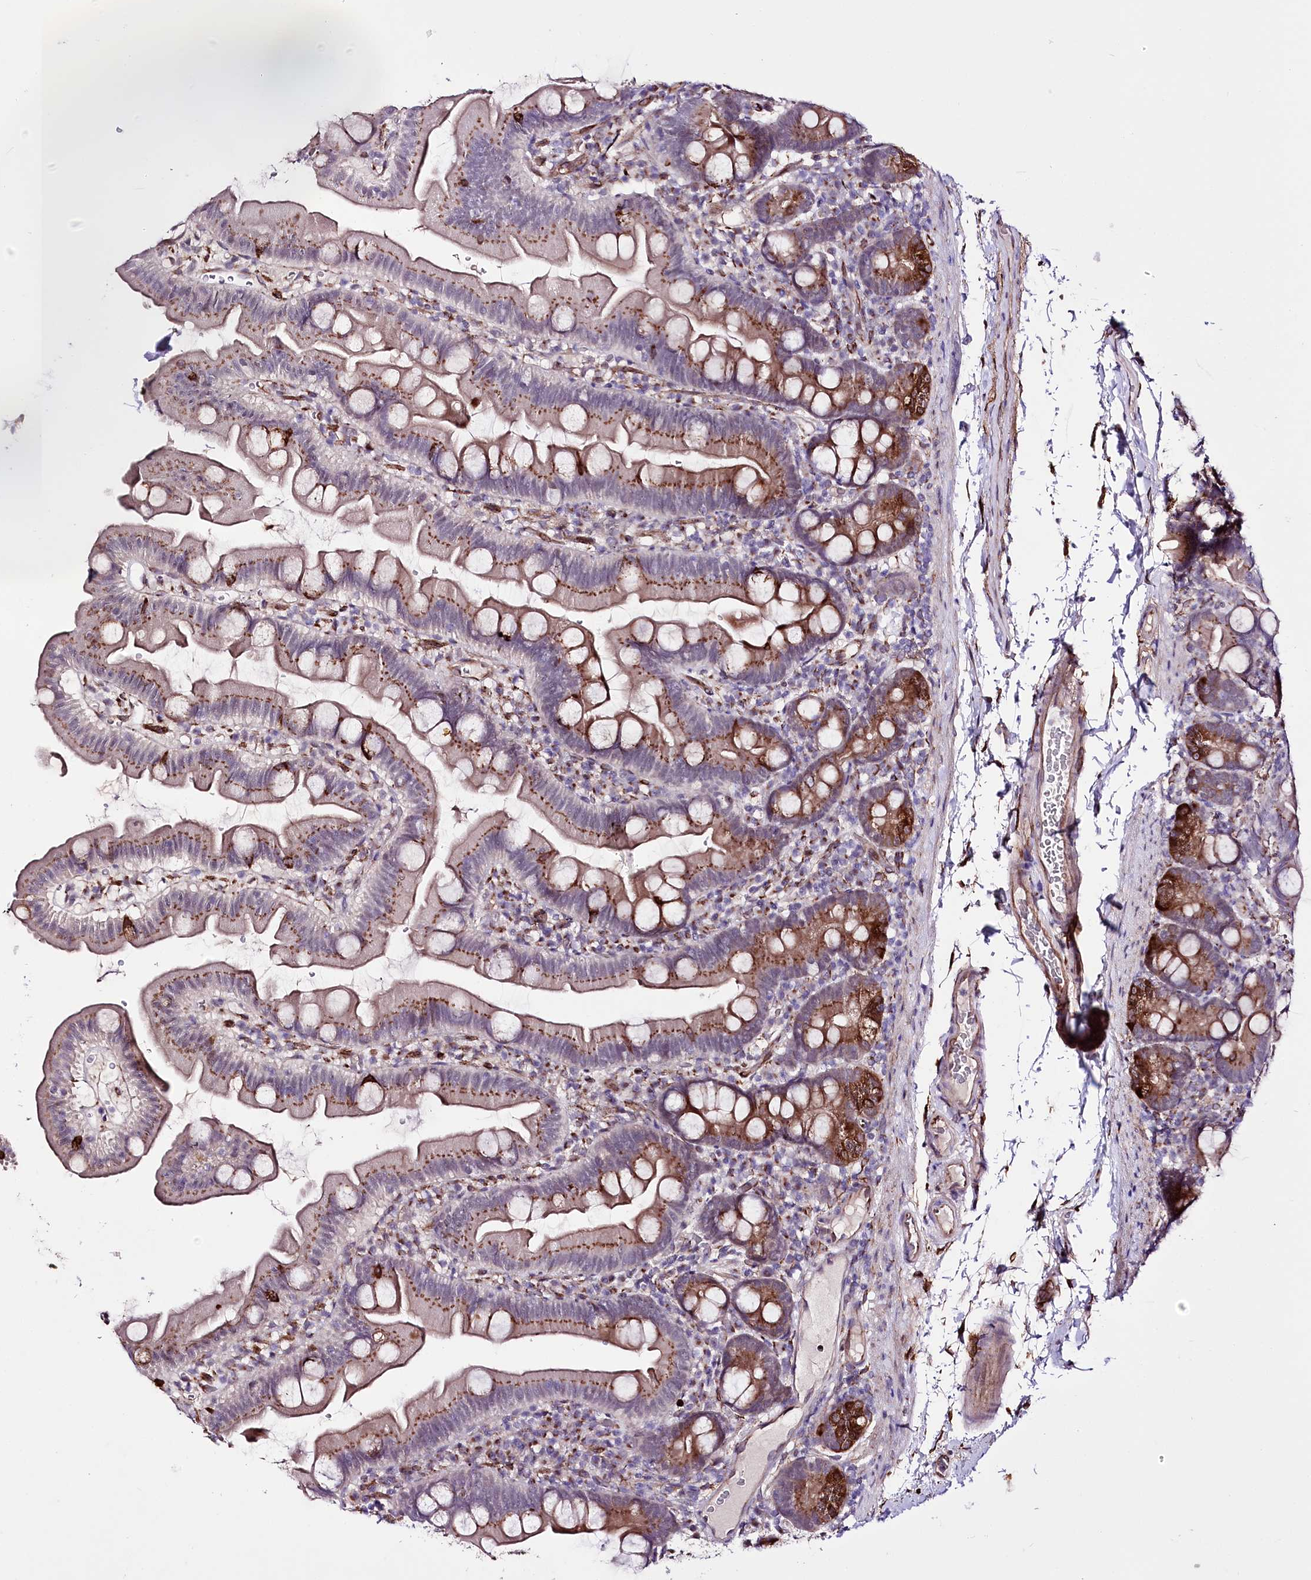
{"staining": {"intensity": "strong", "quantity": ">75%", "location": "cytoplasmic/membranous"}, "tissue": "small intestine", "cell_type": "Glandular cells", "image_type": "normal", "snomed": [{"axis": "morphology", "description": "Normal tissue, NOS"}, {"axis": "topography", "description": "Small intestine"}], "caption": "Brown immunohistochemical staining in benign human small intestine reveals strong cytoplasmic/membranous positivity in about >75% of glandular cells. The staining was performed using DAB (3,3'-diaminobenzidine) to visualize the protein expression in brown, while the nuclei were stained in blue with hematoxylin (Magnification: 20x).", "gene": "WWC1", "patient": {"sex": "female", "age": 68}}